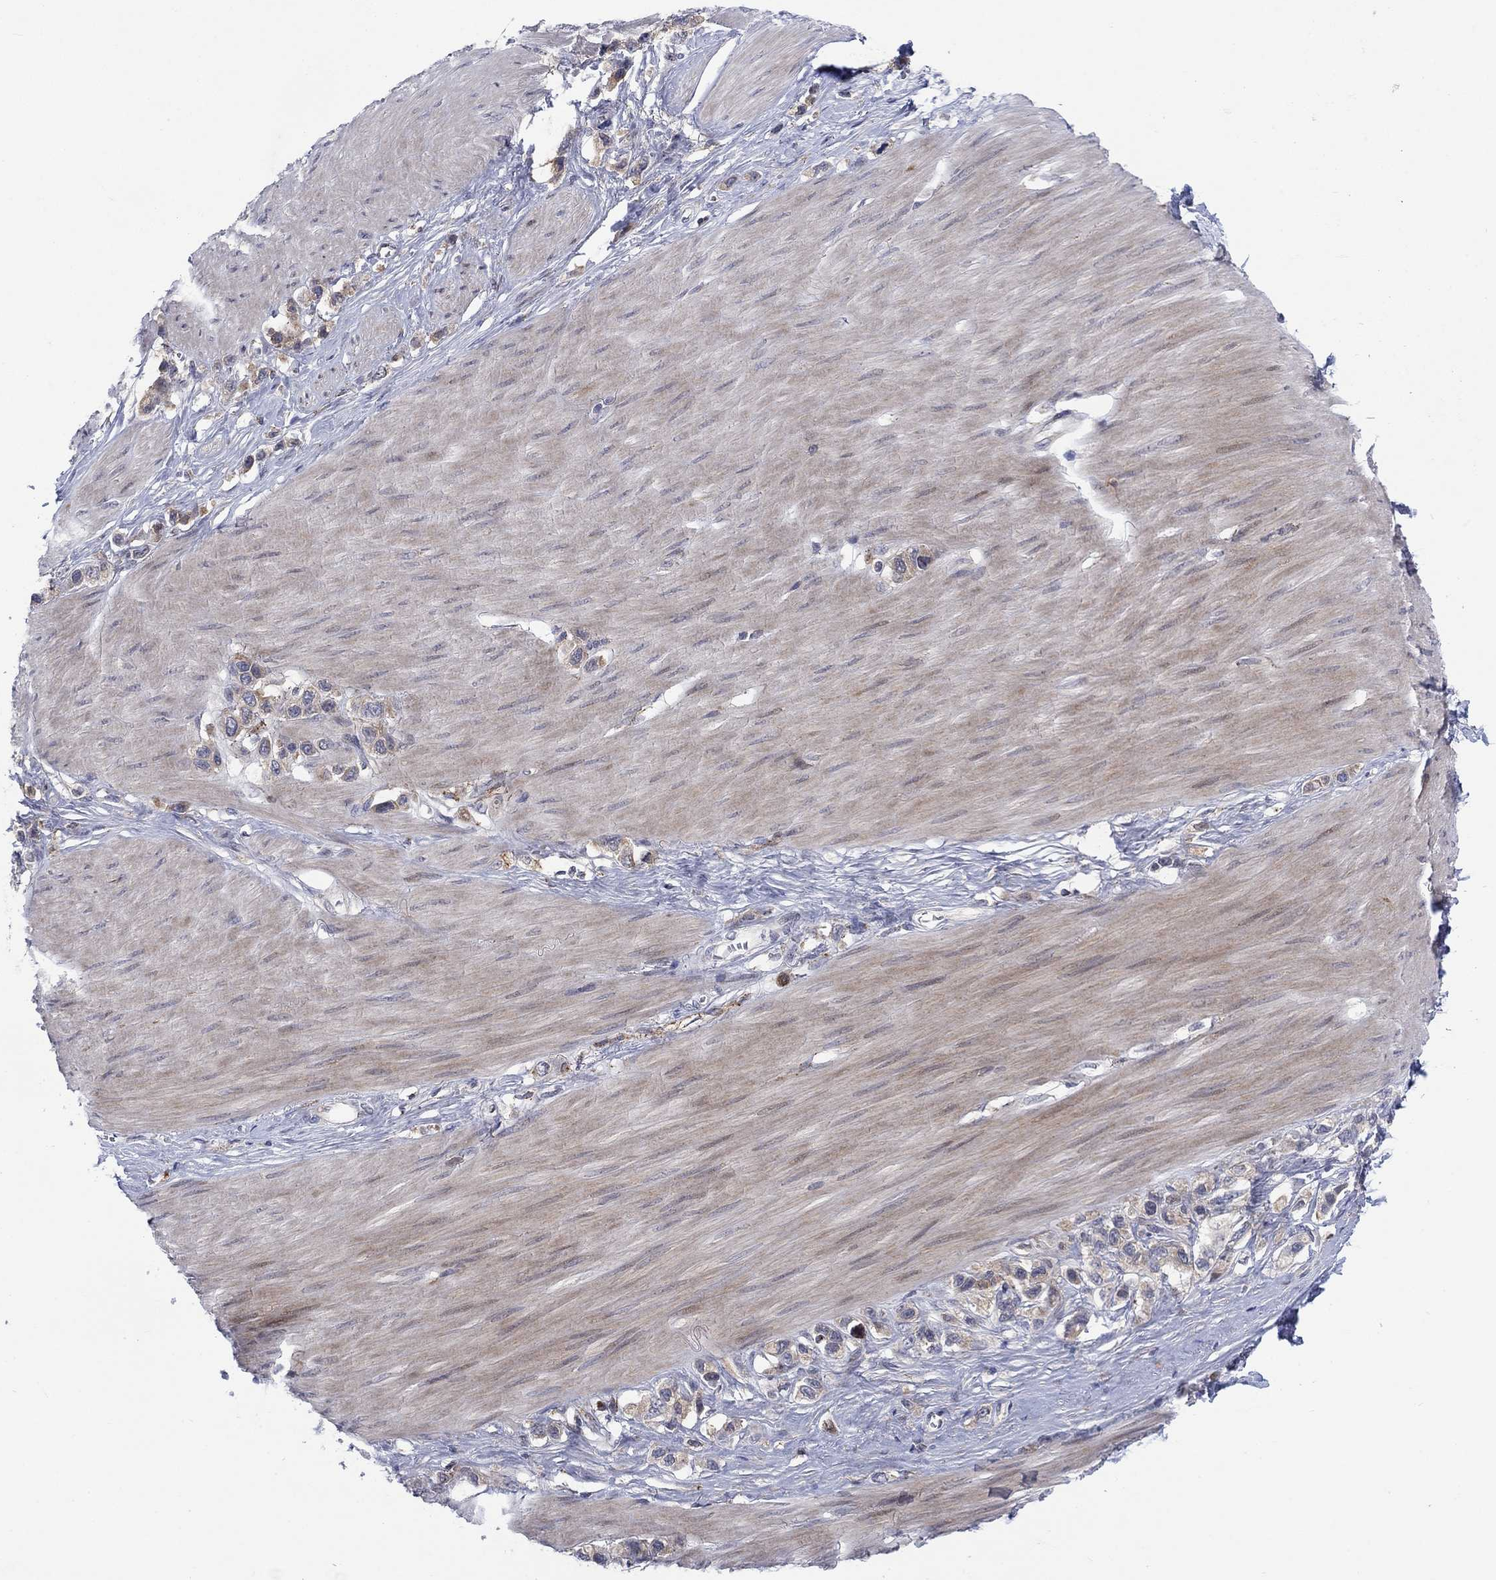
{"staining": {"intensity": "weak", "quantity": "<25%", "location": "cytoplasmic/membranous"}, "tissue": "stomach cancer", "cell_type": "Tumor cells", "image_type": "cancer", "snomed": [{"axis": "morphology", "description": "Normal tissue, NOS"}, {"axis": "morphology", "description": "Adenocarcinoma, NOS"}, {"axis": "morphology", "description": "Adenocarcinoma, High grade"}, {"axis": "topography", "description": "Stomach, upper"}, {"axis": "topography", "description": "Stomach"}], "caption": "Immunohistochemistry of stomach high-grade adenocarcinoma demonstrates no staining in tumor cells.", "gene": "SLC35F2", "patient": {"sex": "female", "age": 65}}